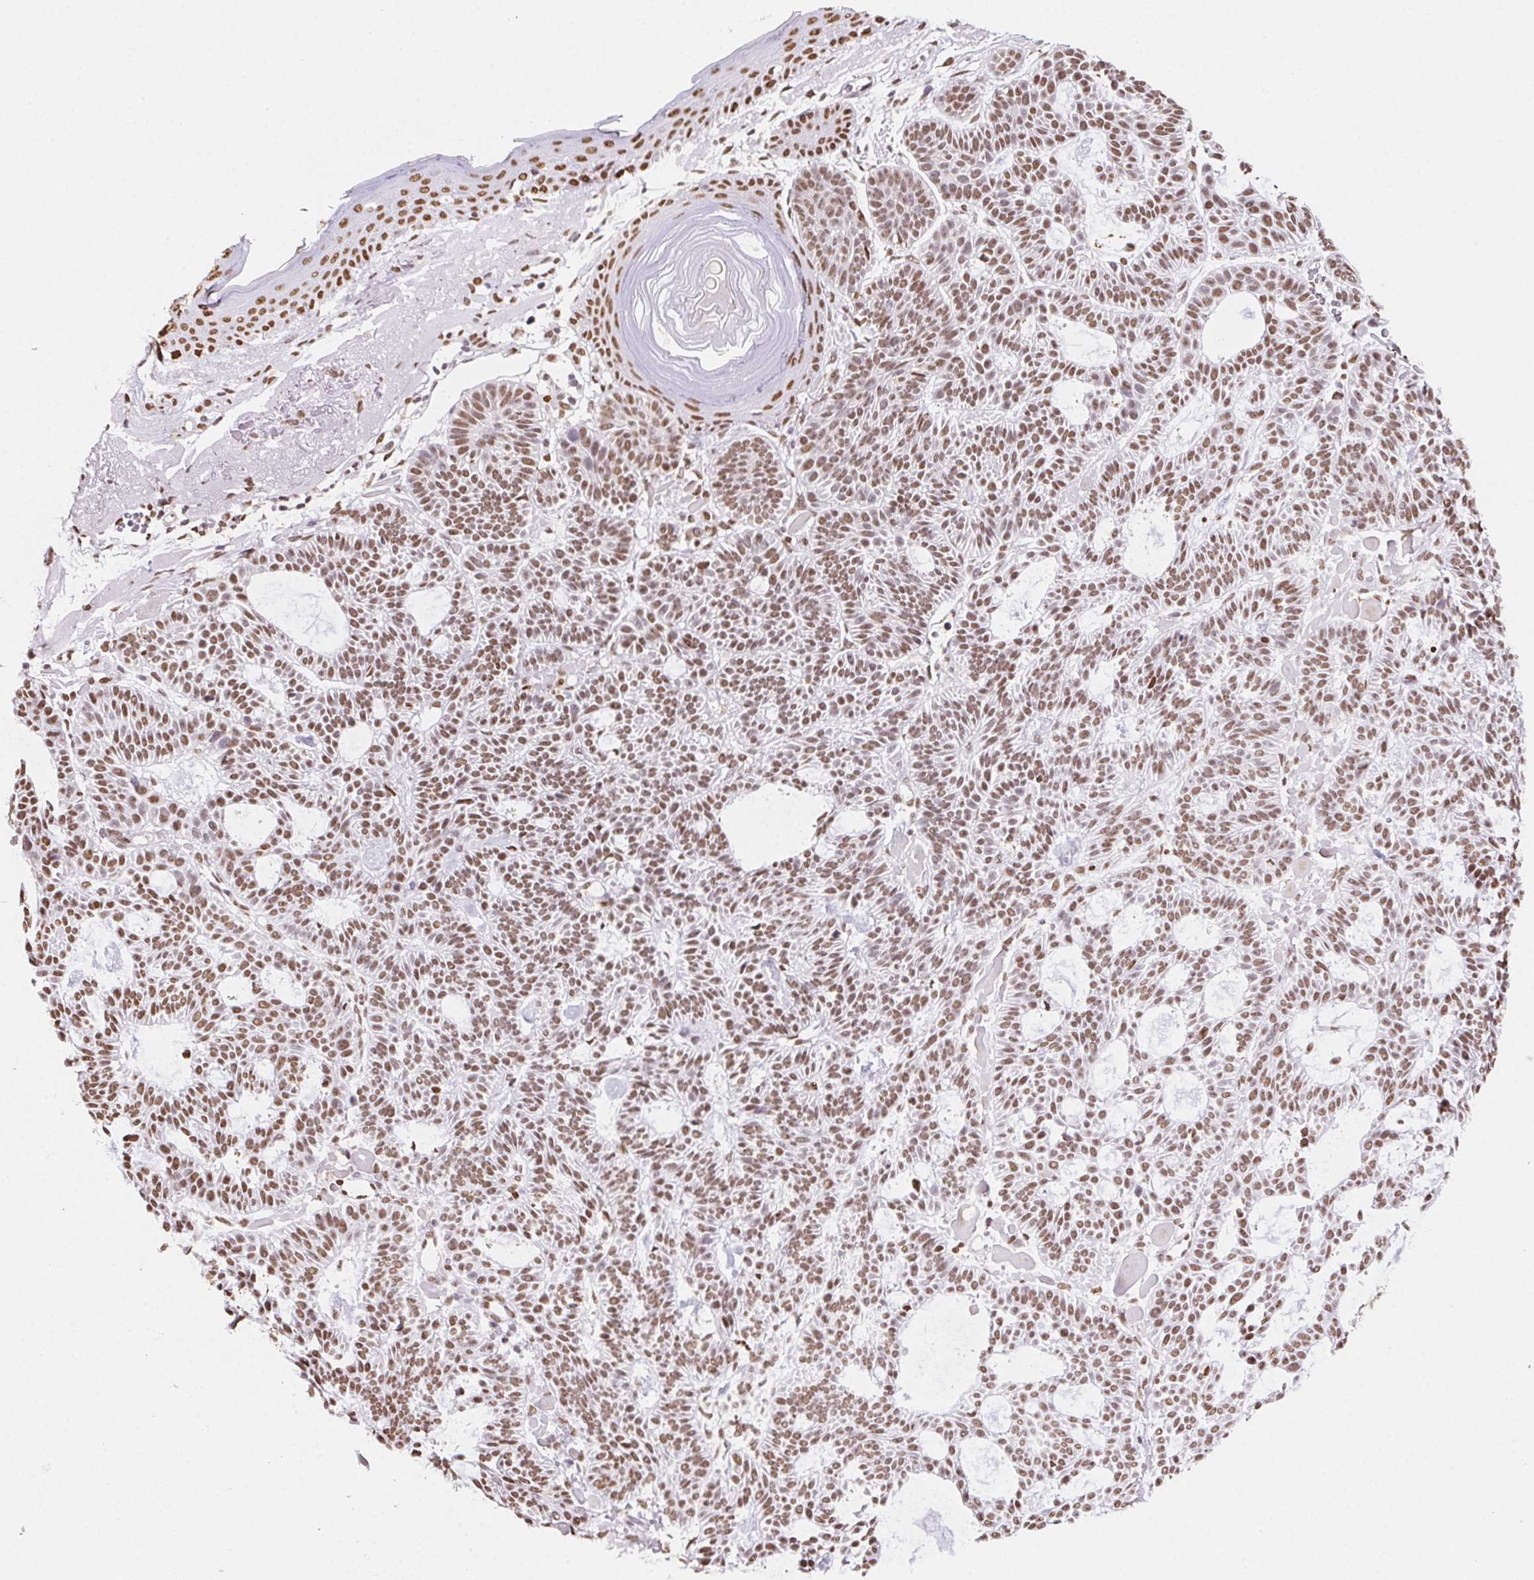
{"staining": {"intensity": "moderate", "quantity": ">75%", "location": "nuclear"}, "tissue": "skin cancer", "cell_type": "Tumor cells", "image_type": "cancer", "snomed": [{"axis": "morphology", "description": "Basal cell carcinoma"}, {"axis": "topography", "description": "Skin"}], "caption": "Immunohistochemistry of human basal cell carcinoma (skin) displays medium levels of moderate nuclear expression in about >75% of tumor cells. (DAB (3,3'-diaminobenzidine) IHC with brightfield microscopy, high magnification).", "gene": "SET", "patient": {"sex": "male", "age": 85}}